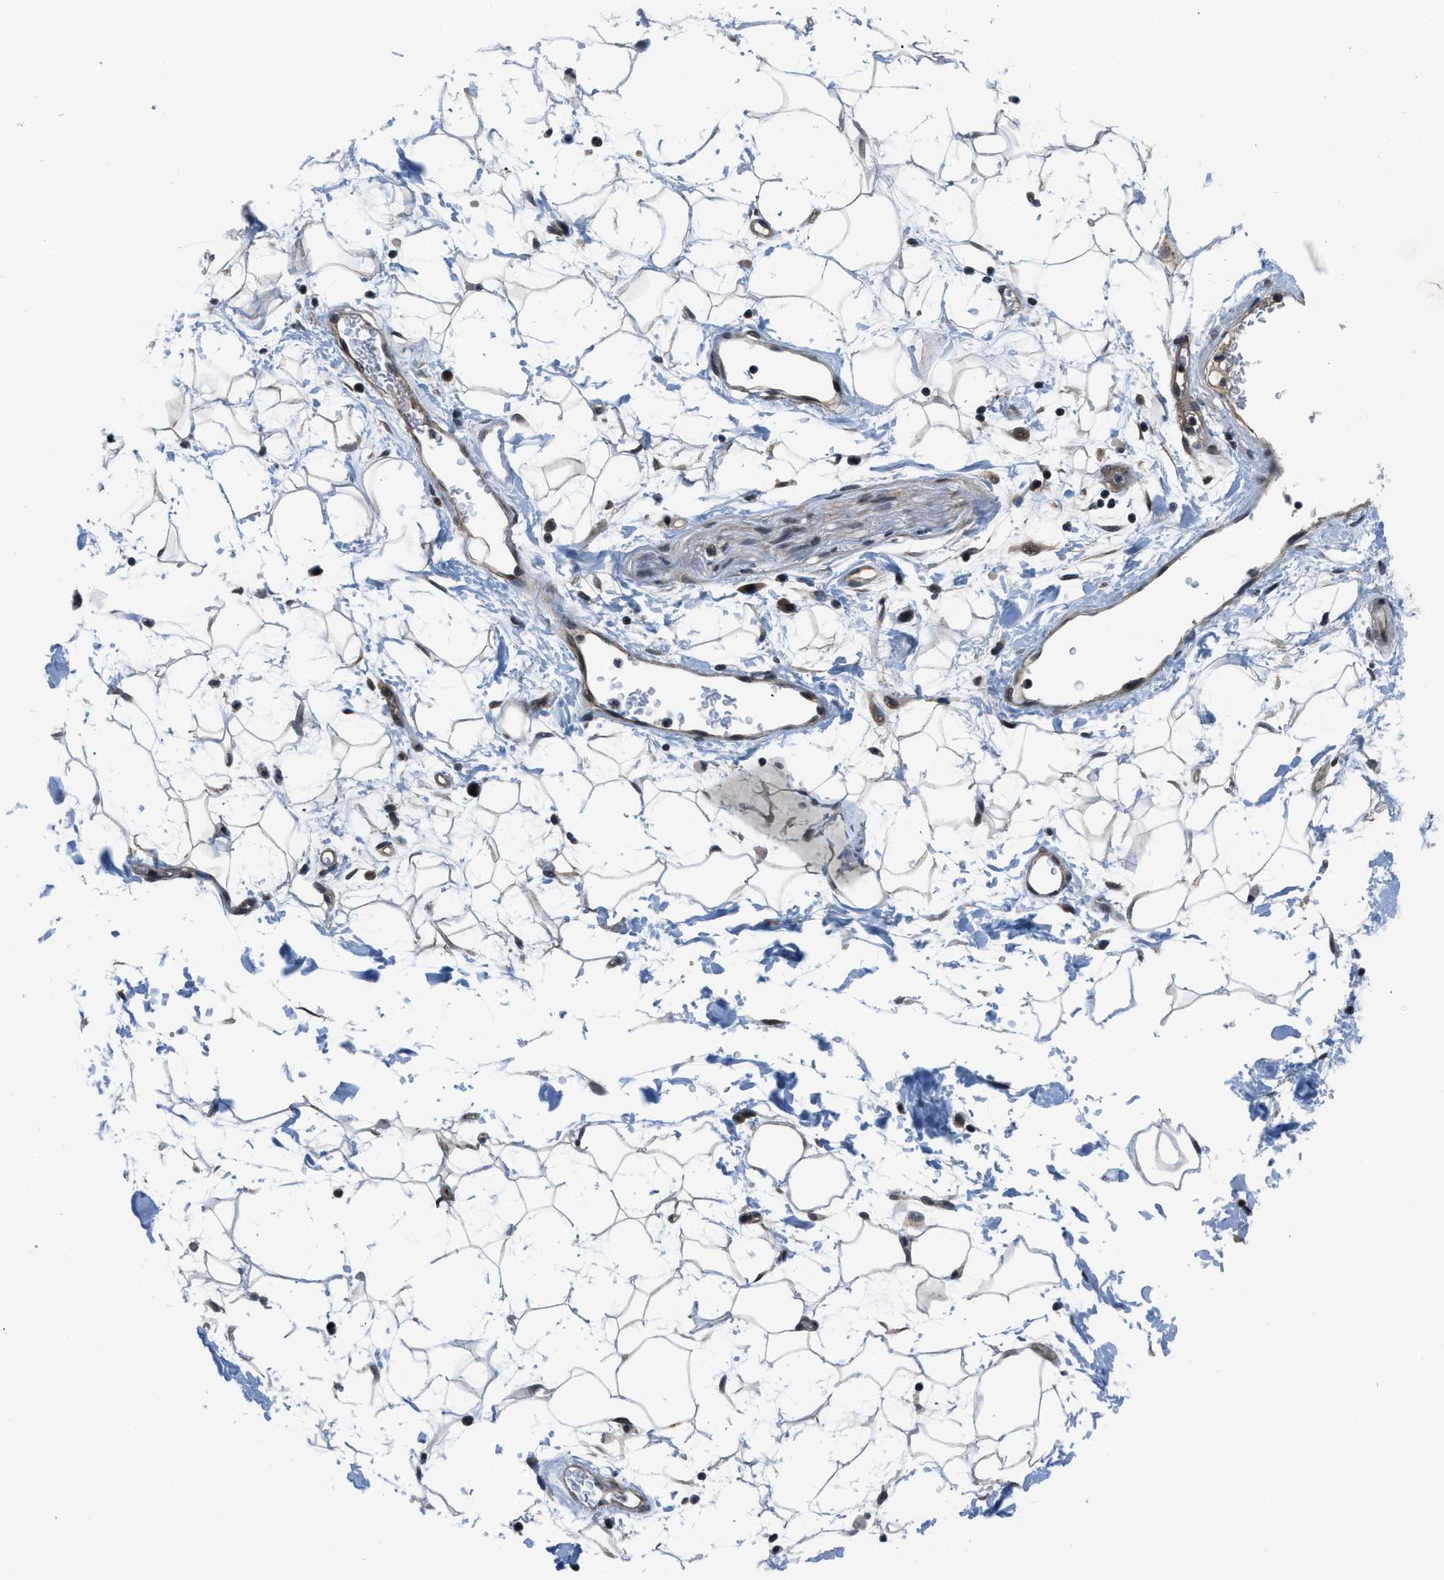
{"staining": {"intensity": "moderate", "quantity": ">75%", "location": "nuclear"}, "tissue": "adipose tissue", "cell_type": "Adipocytes", "image_type": "normal", "snomed": [{"axis": "morphology", "description": "Normal tissue, NOS"}, {"axis": "topography", "description": "Soft tissue"}], "caption": "A photomicrograph of human adipose tissue stained for a protein displays moderate nuclear brown staining in adipocytes. (DAB IHC, brown staining for protein, blue staining for nuclei).", "gene": "SETD5", "patient": {"sex": "male", "age": 72}}